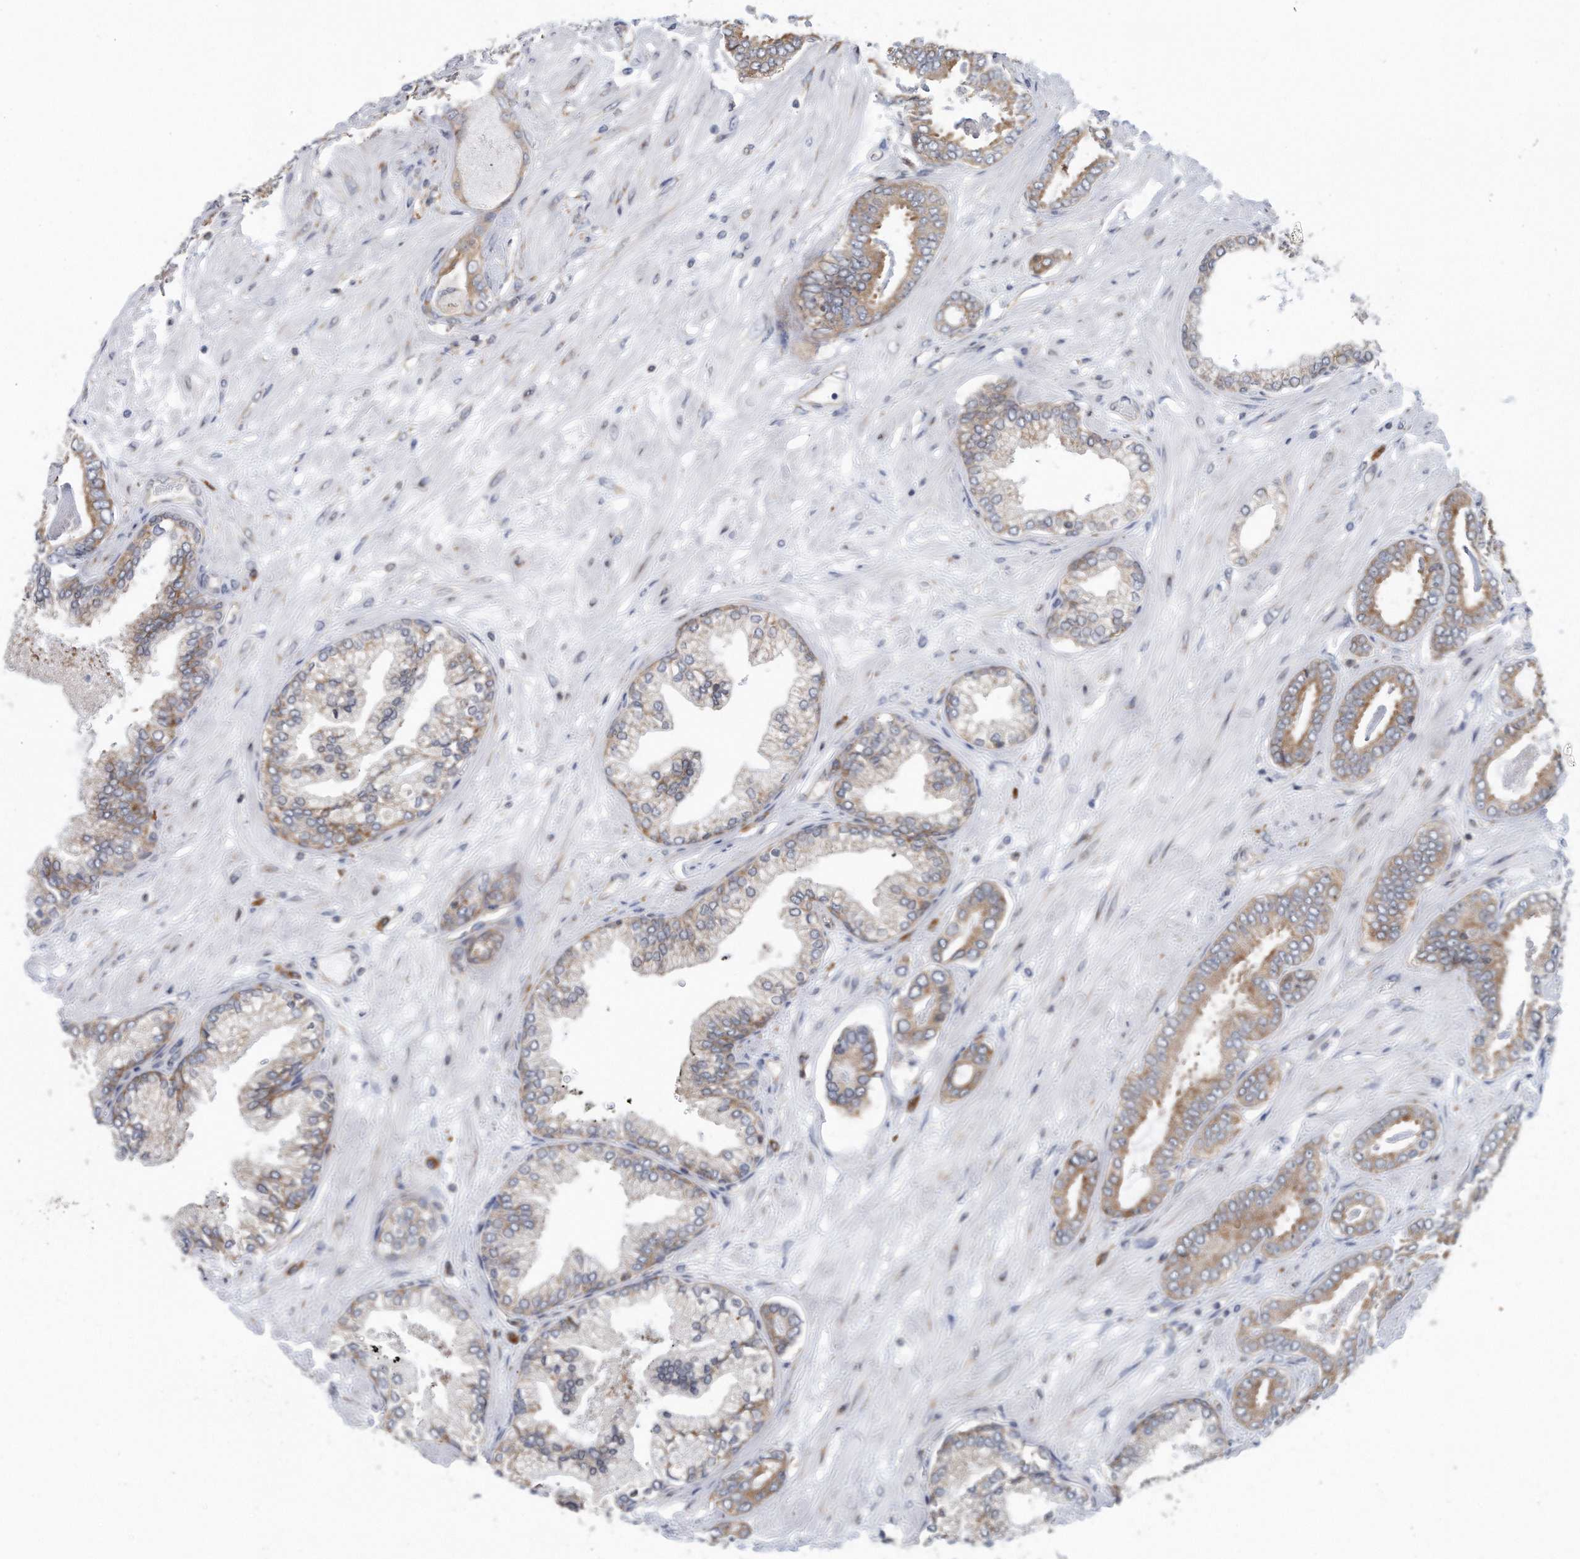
{"staining": {"intensity": "weak", "quantity": ">75%", "location": "cytoplasmic/membranous"}, "tissue": "prostate cancer", "cell_type": "Tumor cells", "image_type": "cancer", "snomed": [{"axis": "morphology", "description": "Adenocarcinoma, Low grade"}, {"axis": "topography", "description": "Prostate"}], "caption": "A high-resolution histopathology image shows IHC staining of prostate adenocarcinoma (low-grade), which displays weak cytoplasmic/membranous positivity in approximately >75% of tumor cells.", "gene": "RPL26L1", "patient": {"sex": "male", "age": 71}}